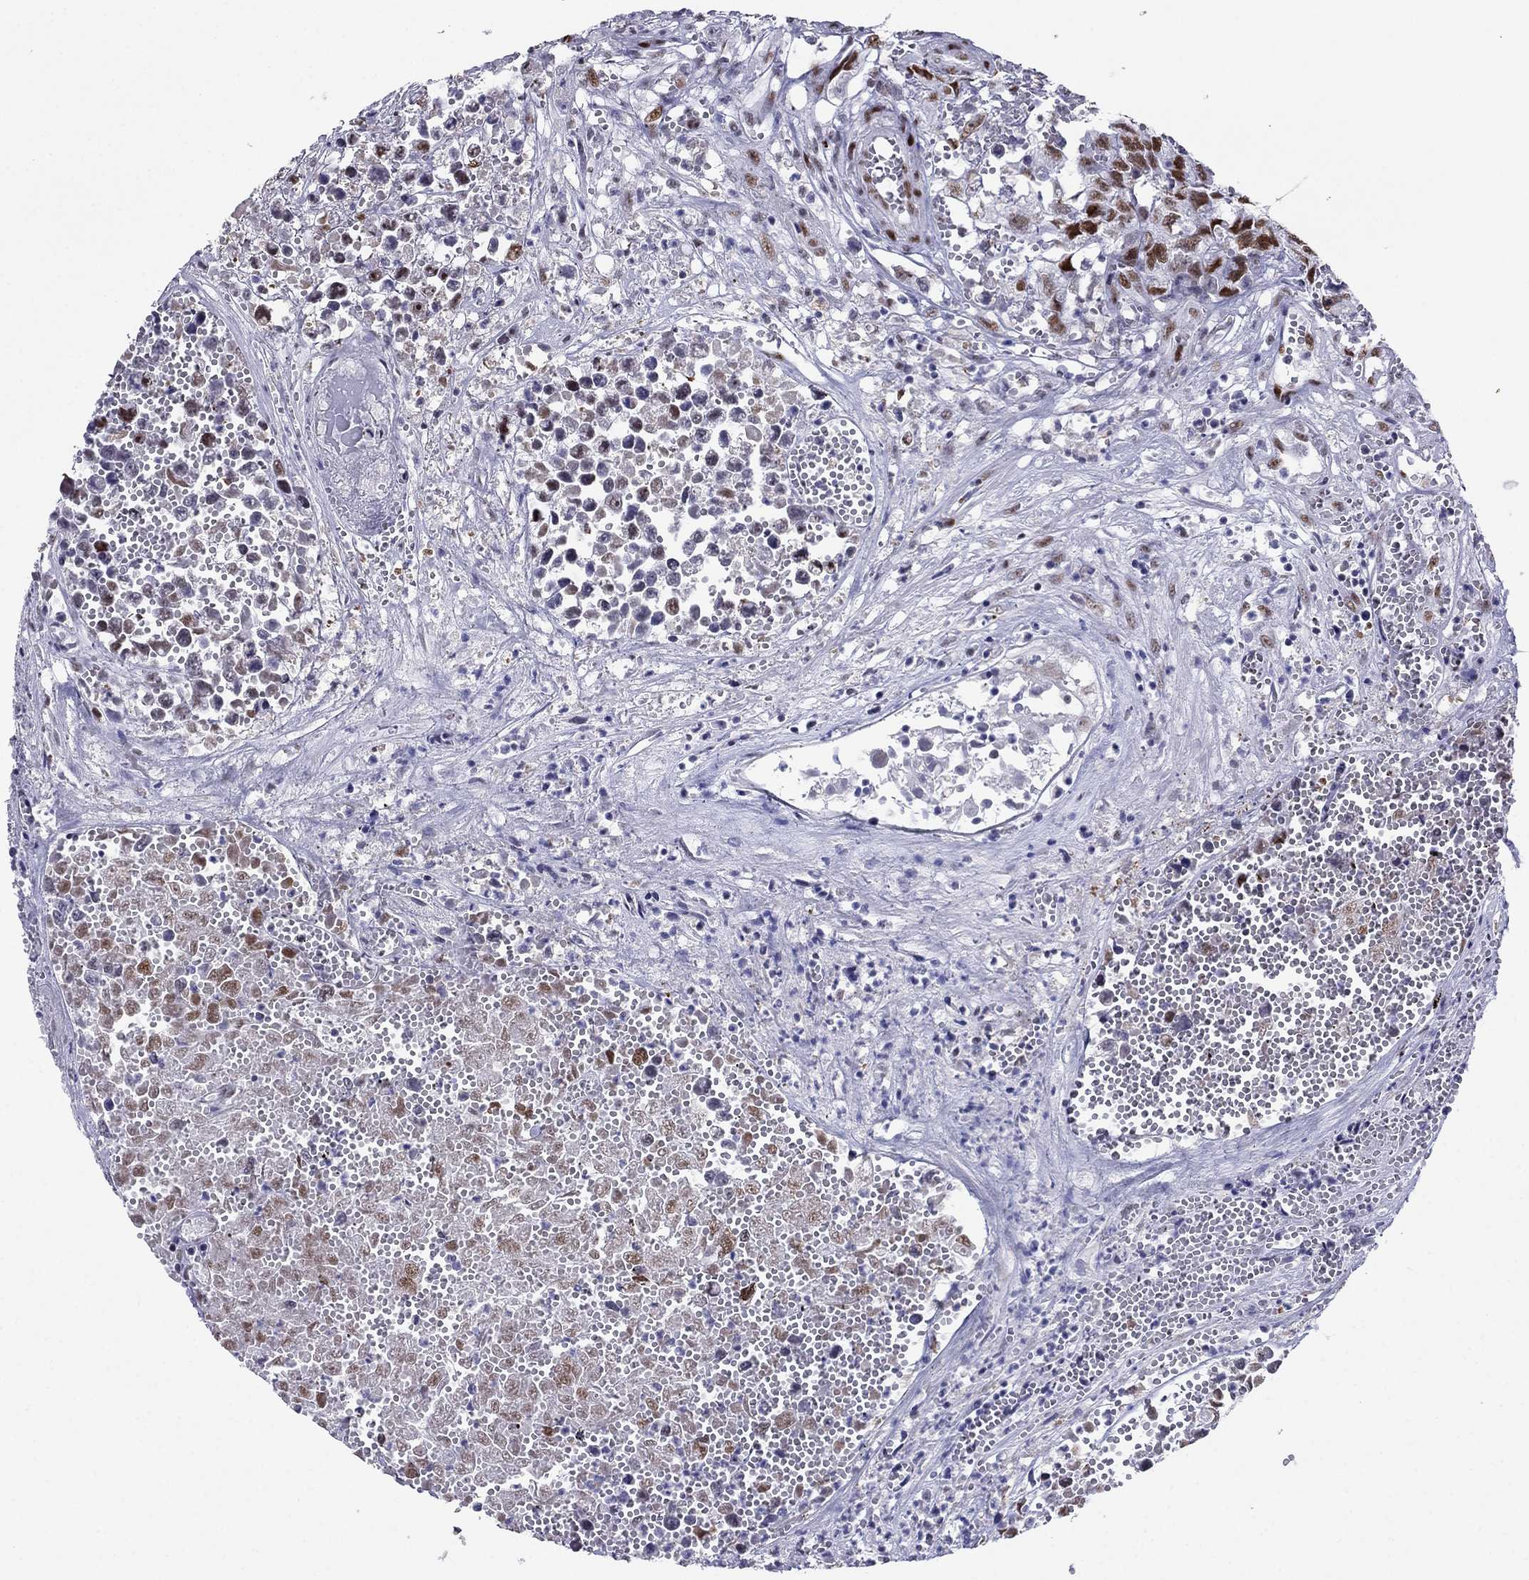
{"staining": {"intensity": "strong", "quantity": "25%-75%", "location": "nuclear"}, "tissue": "testis cancer", "cell_type": "Tumor cells", "image_type": "cancer", "snomed": [{"axis": "morphology", "description": "Seminoma, NOS"}, {"axis": "morphology", "description": "Carcinoma, Embryonal, NOS"}, {"axis": "topography", "description": "Testis"}], "caption": "IHC of human testis cancer displays high levels of strong nuclear expression in about 25%-75% of tumor cells. The protein is stained brown, and the nuclei are stained in blue (DAB IHC with brightfield microscopy, high magnification).", "gene": "PPM1G", "patient": {"sex": "male", "age": 22}}